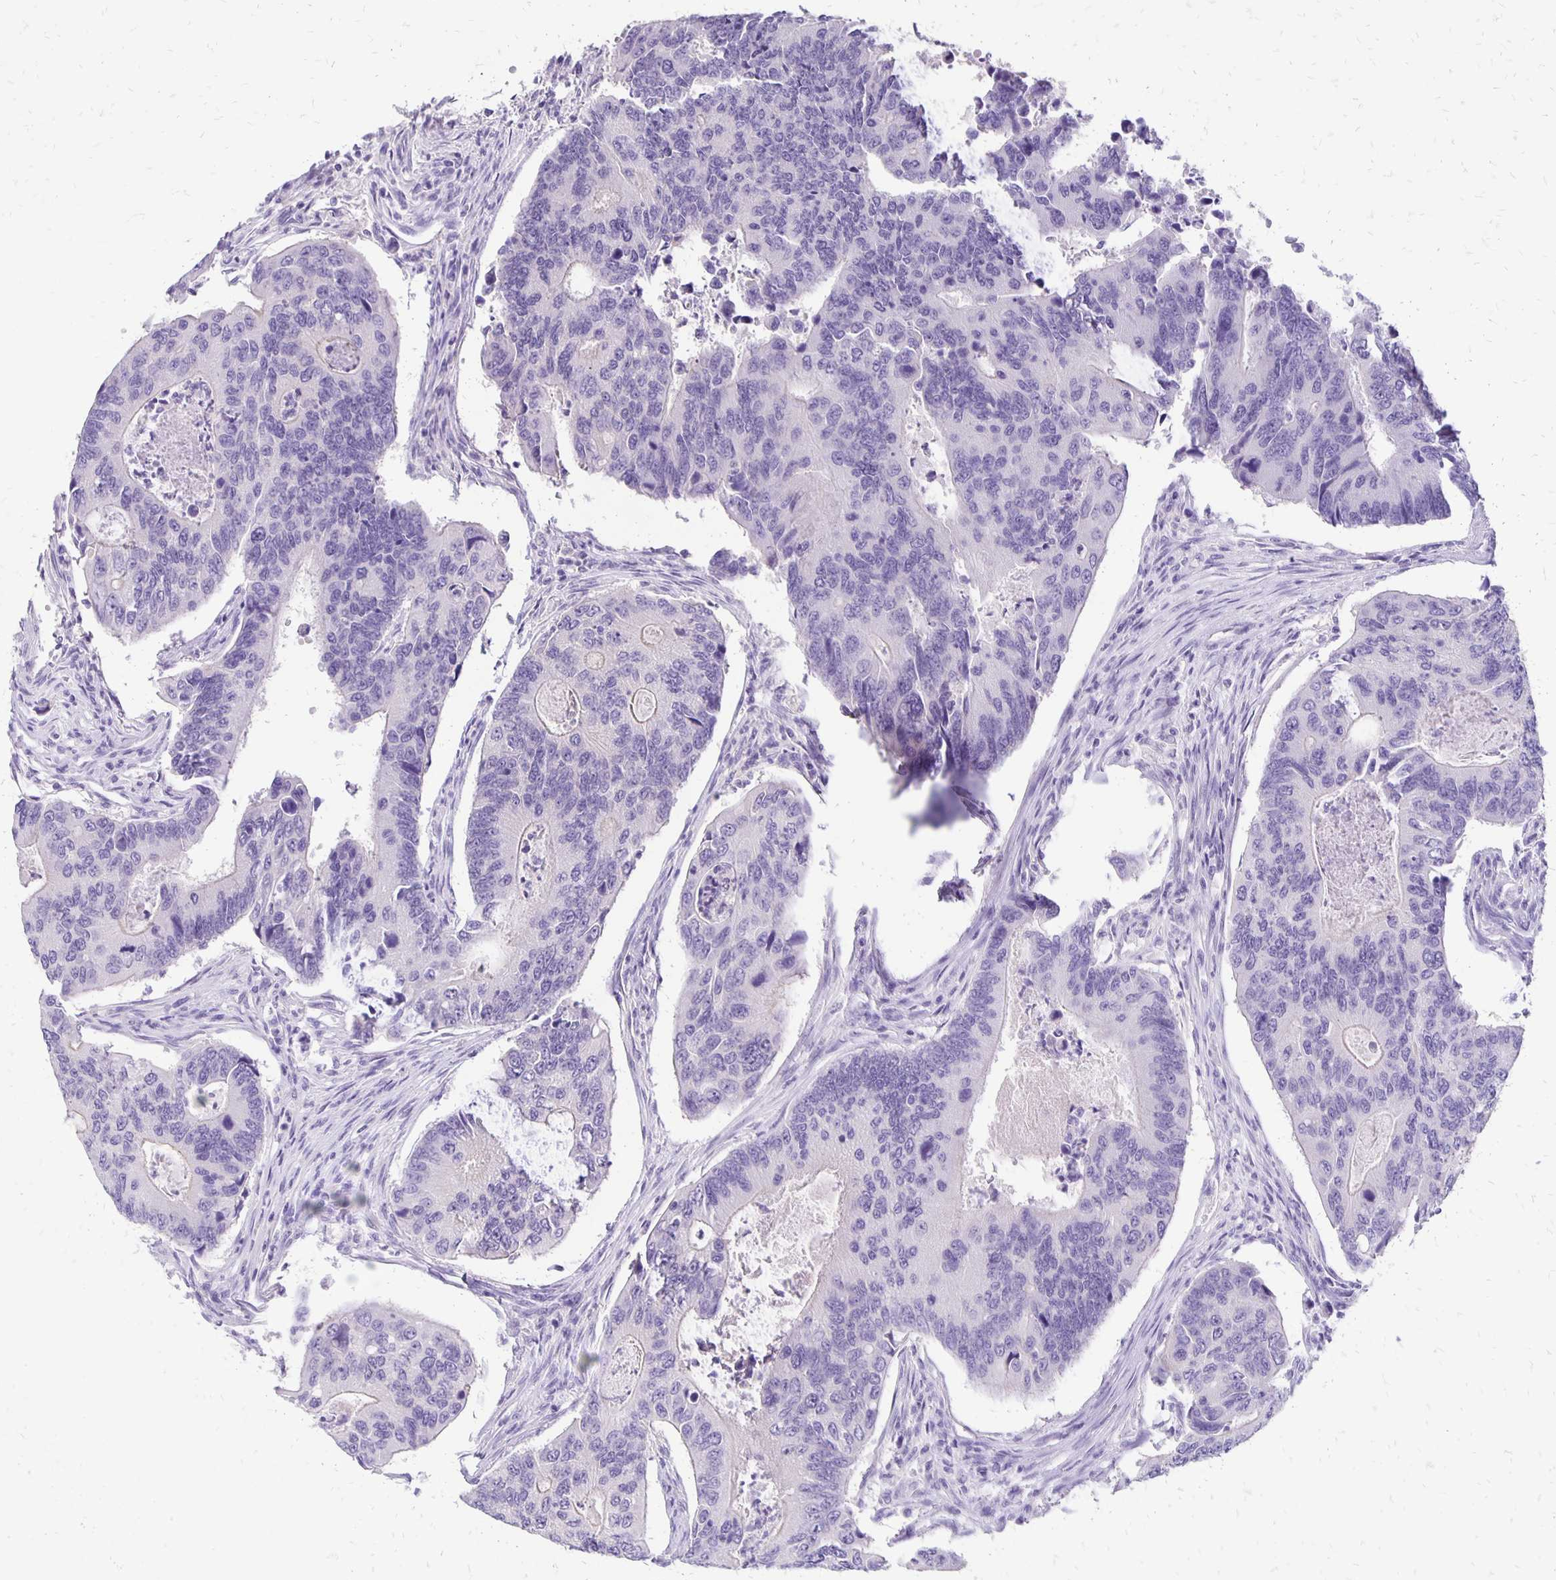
{"staining": {"intensity": "negative", "quantity": "none", "location": "none"}, "tissue": "colorectal cancer", "cell_type": "Tumor cells", "image_type": "cancer", "snomed": [{"axis": "morphology", "description": "Adenocarcinoma, NOS"}, {"axis": "topography", "description": "Colon"}], "caption": "Micrograph shows no protein expression in tumor cells of adenocarcinoma (colorectal) tissue.", "gene": "ANKRD45", "patient": {"sex": "female", "age": 67}}